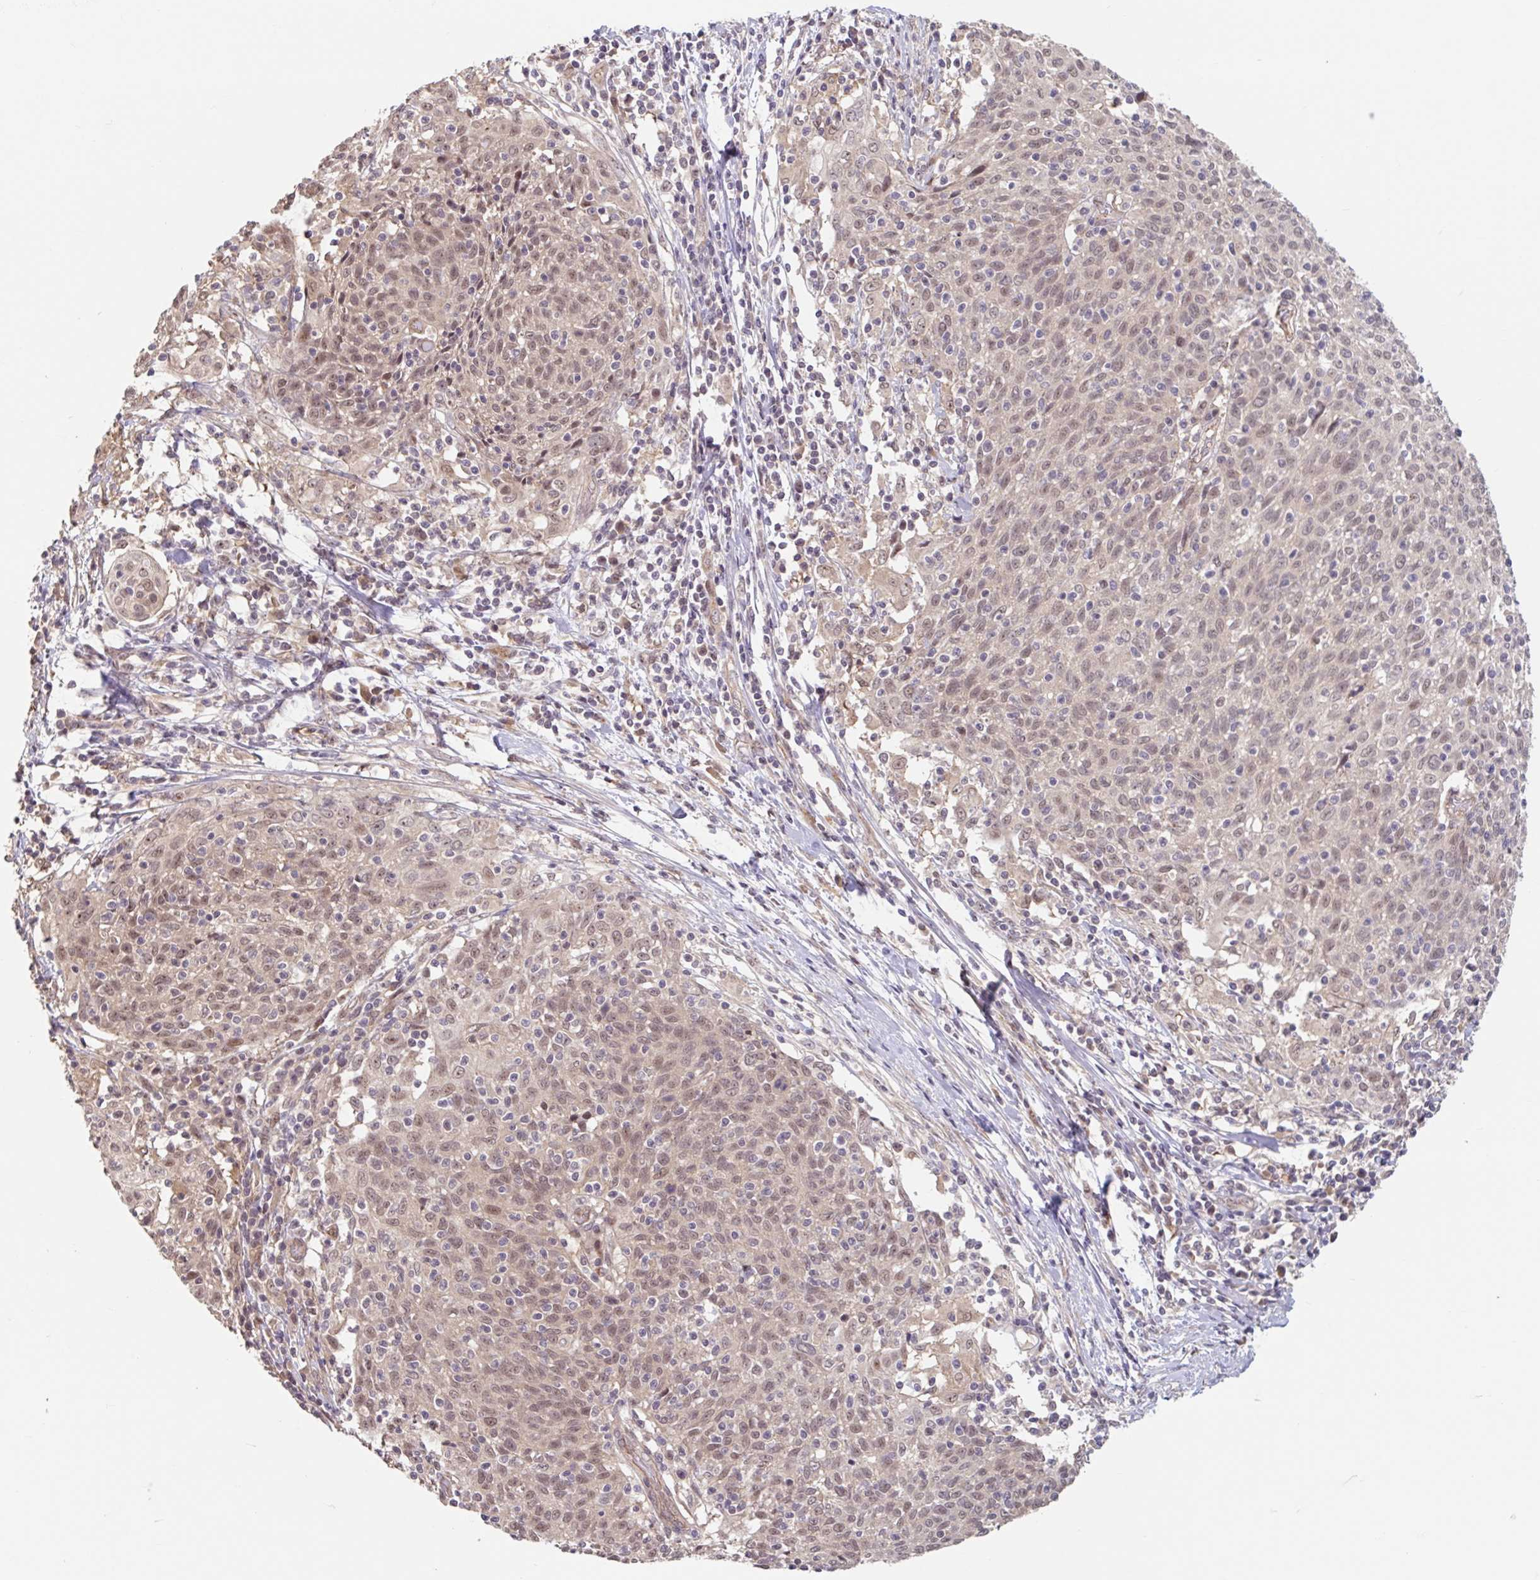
{"staining": {"intensity": "weak", "quantity": ">75%", "location": "nuclear"}, "tissue": "cervical cancer", "cell_type": "Tumor cells", "image_type": "cancer", "snomed": [{"axis": "morphology", "description": "Squamous cell carcinoma, NOS"}, {"axis": "topography", "description": "Cervix"}], "caption": "Weak nuclear positivity is appreciated in about >75% of tumor cells in cervical cancer (squamous cell carcinoma). The protein is stained brown, and the nuclei are stained in blue (DAB IHC with brightfield microscopy, high magnification).", "gene": "STYXL1", "patient": {"sex": "female", "age": 52}}